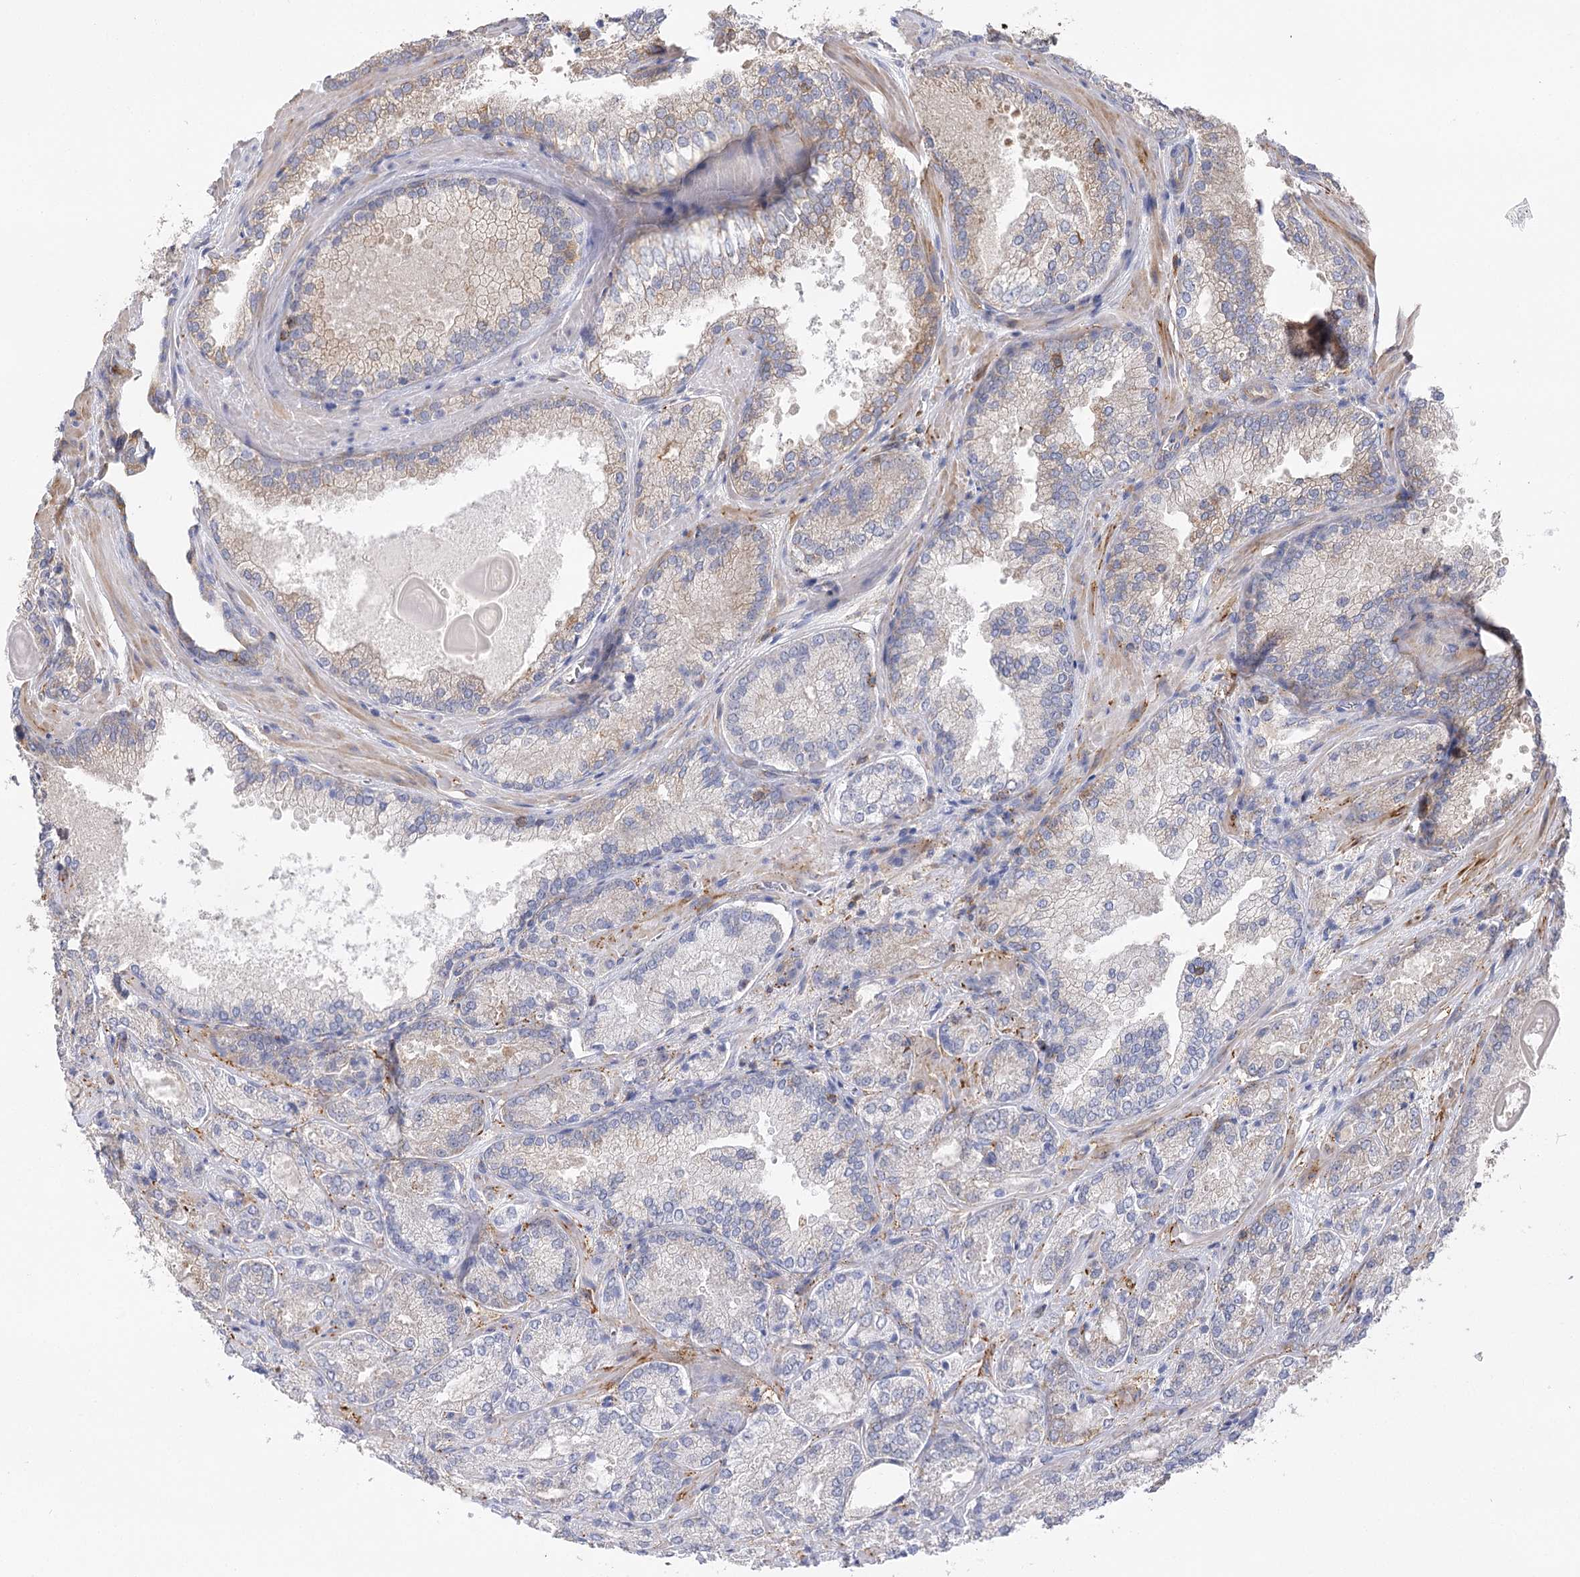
{"staining": {"intensity": "weak", "quantity": "<25%", "location": "cytoplasmic/membranous"}, "tissue": "prostate cancer", "cell_type": "Tumor cells", "image_type": "cancer", "snomed": [{"axis": "morphology", "description": "Adenocarcinoma, Low grade"}, {"axis": "topography", "description": "Prostate"}], "caption": "The histopathology image demonstrates no staining of tumor cells in prostate low-grade adenocarcinoma. (DAB (3,3'-diaminobenzidine) IHC, high magnification).", "gene": "SEC24B", "patient": {"sex": "male", "age": 74}}